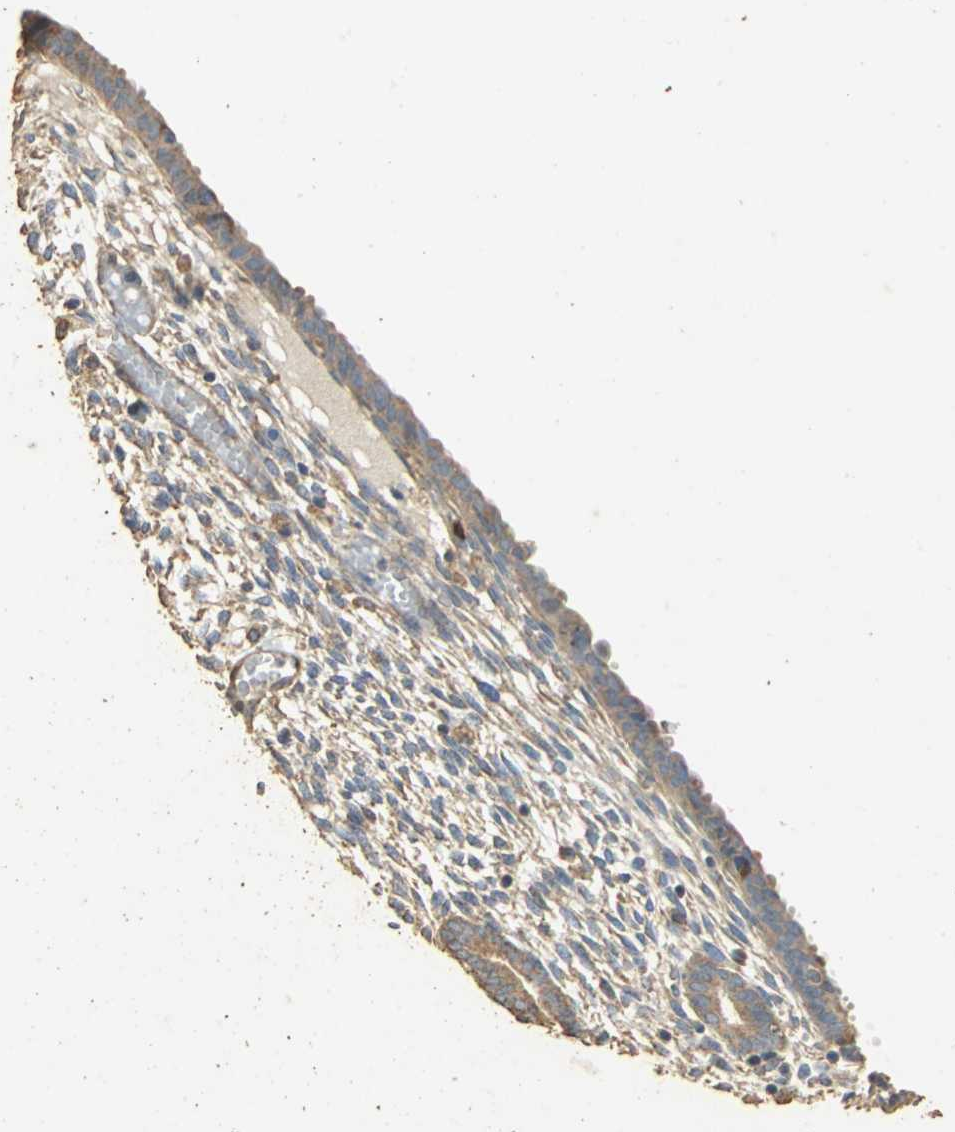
{"staining": {"intensity": "negative", "quantity": "none", "location": "none"}, "tissue": "endometrium", "cell_type": "Cells in endometrial stroma", "image_type": "normal", "snomed": [{"axis": "morphology", "description": "Normal tissue, NOS"}, {"axis": "topography", "description": "Endometrium"}], "caption": "Immunohistochemistry histopathology image of unremarkable endometrium stained for a protein (brown), which demonstrates no expression in cells in endometrial stroma. (Stains: DAB immunohistochemistry with hematoxylin counter stain, Microscopy: brightfield microscopy at high magnification).", "gene": "ACSL4", "patient": {"sex": "female", "age": 57}}